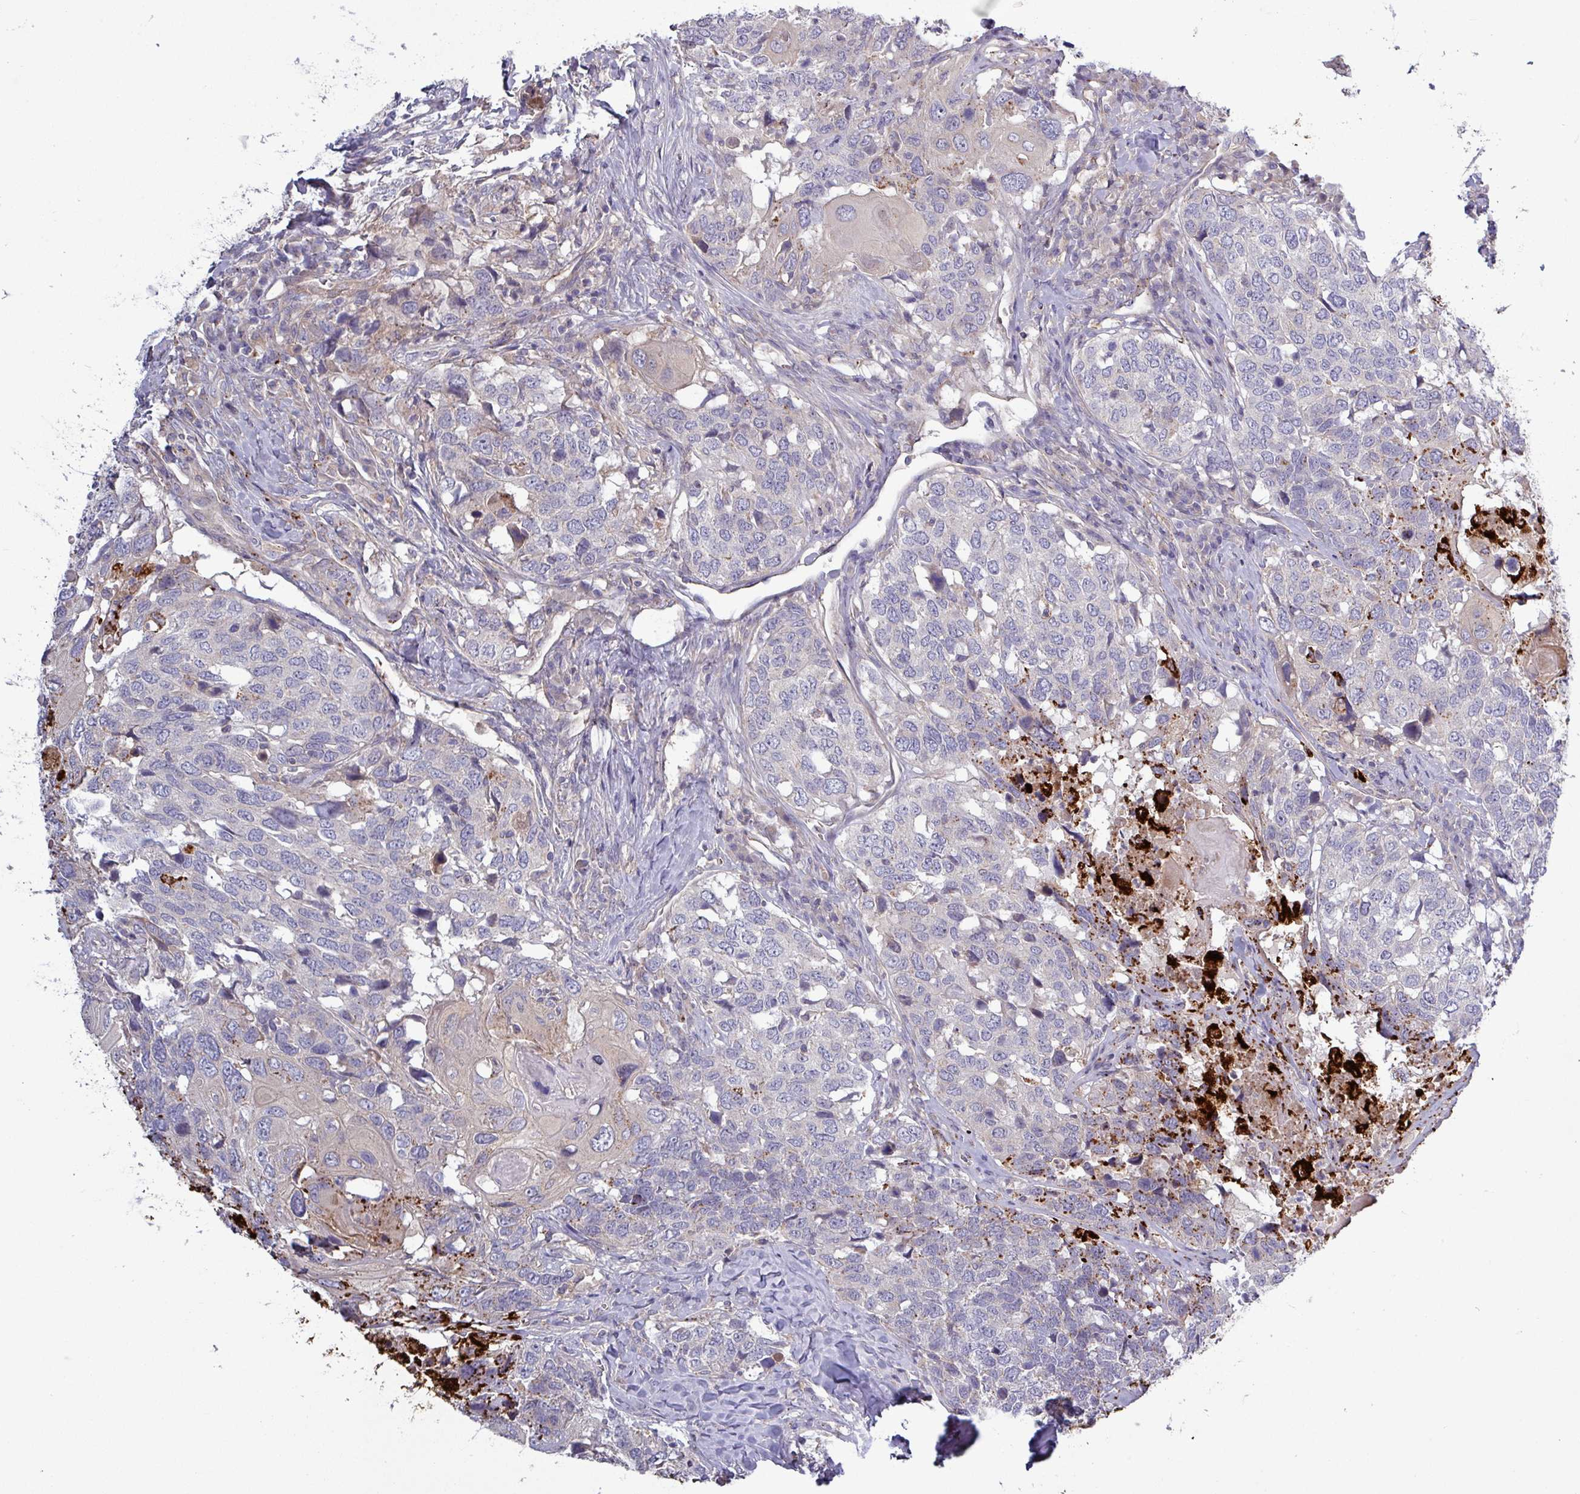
{"staining": {"intensity": "negative", "quantity": "none", "location": "none"}, "tissue": "head and neck cancer", "cell_type": "Tumor cells", "image_type": "cancer", "snomed": [{"axis": "morphology", "description": "Normal tissue, NOS"}, {"axis": "morphology", "description": "Squamous cell carcinoma, NOS"}, {"axis": "topography", "description": "Skeletal muscle"}, {"axis": "topography", "description": "Vascular tissue"}, {"axis": "topography", "description": "Peripheral nerve tissue"}, {"axis": "topography", "description": "Head-Neck"}], "caption": "Tumor cells are negative for brown protein staining in head and neck cancer.", "gene": "PLIN2", "patient": {"sex": "male", "age": 66}}